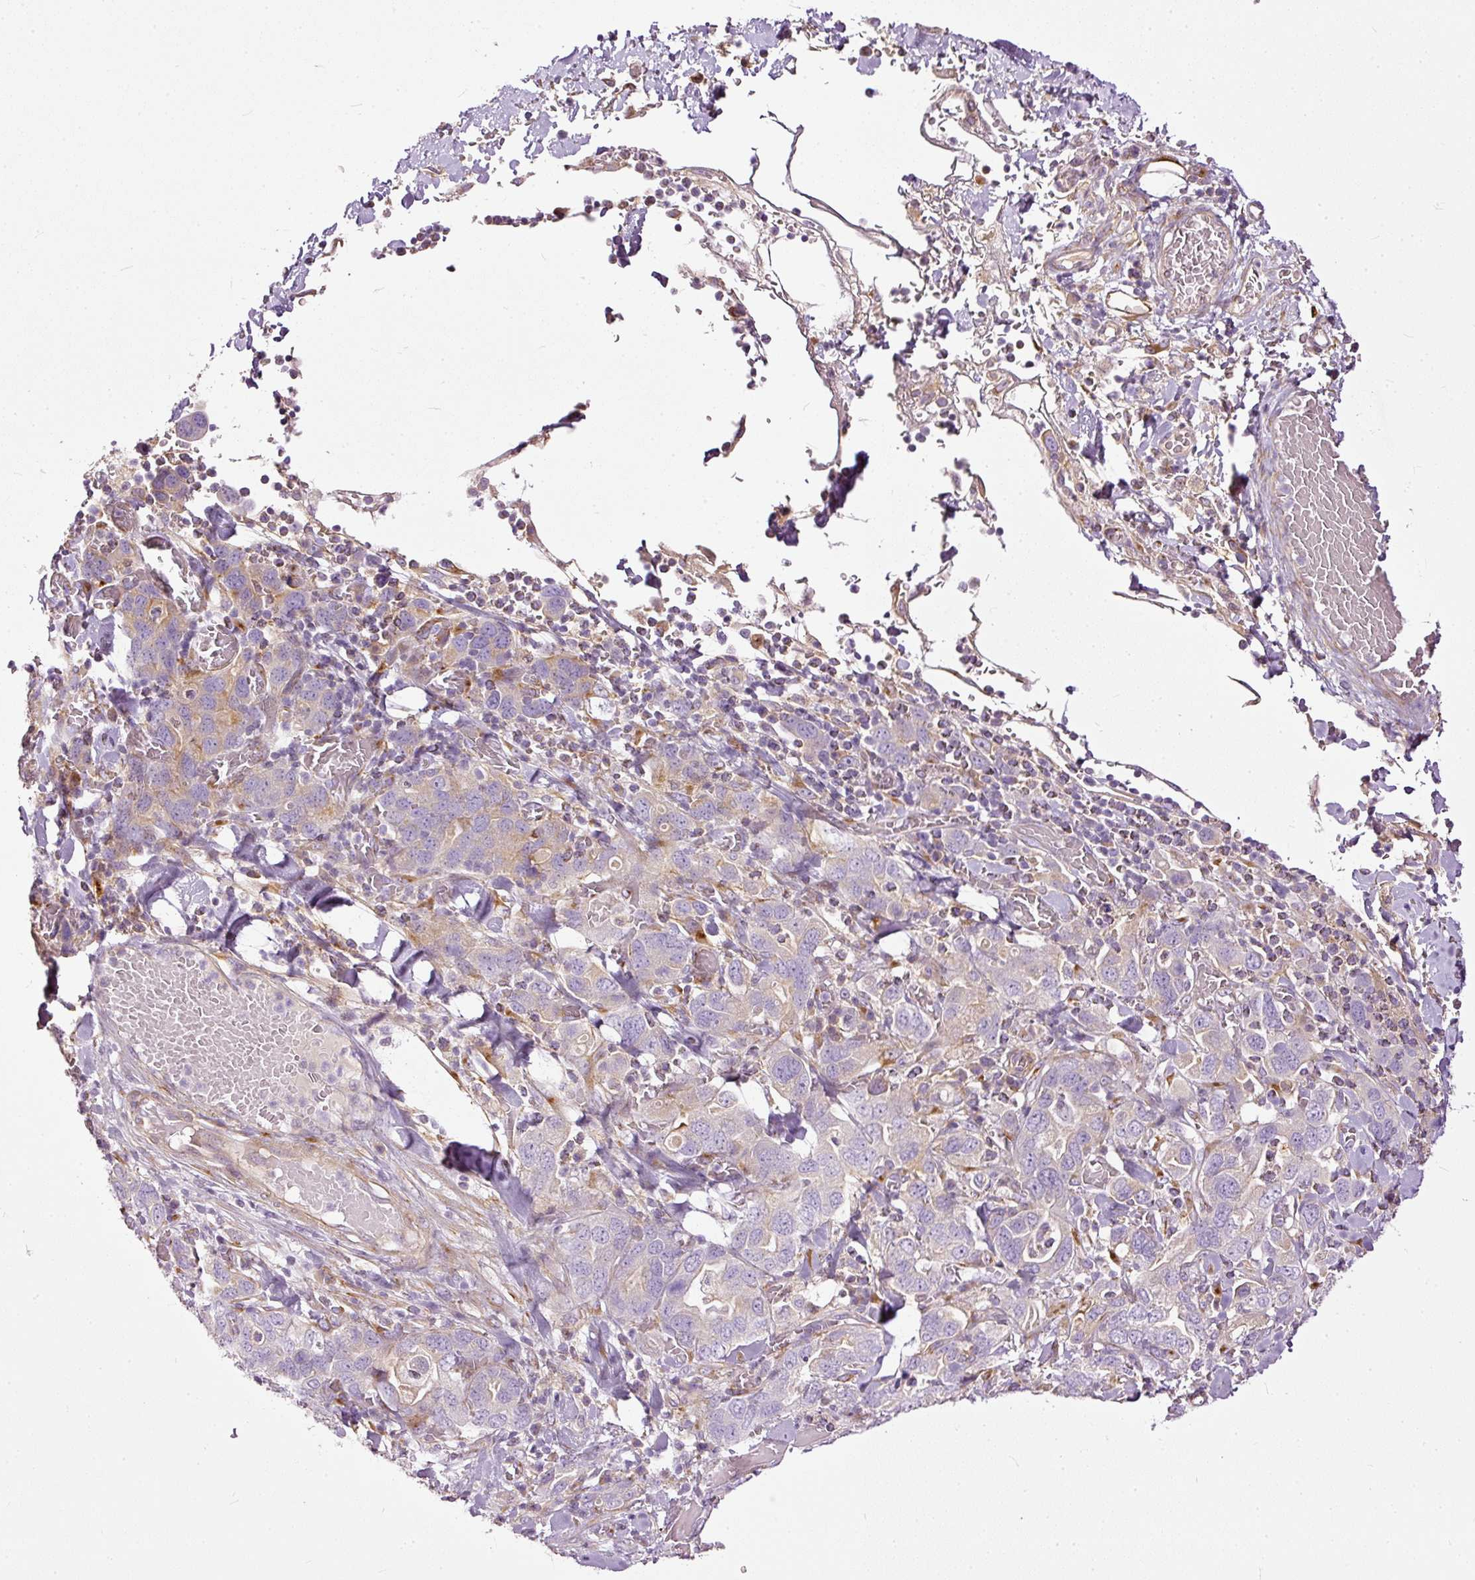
{"staining": {"intensity": "negative", "quantity": "none", "location": "none"}, "tissue": "stomach cancer", "cell_type": "Tumor cells", "image_type": "cancer", "snomed": [{"axis": "morphology", "description": "Adenocarcinoma, NOS"}, {"axis": "topography", "description": "Stomach, upper"}, {"axis": "topography", "description": "Stomach"}], "caption": "Immunohistochemistry (IHC) of stomach cancer (adenocarcinoma) demonstrates no staining in tumor cells.", "gene": "PAQR9", "patient": {"sex": "male", "age": 62}}